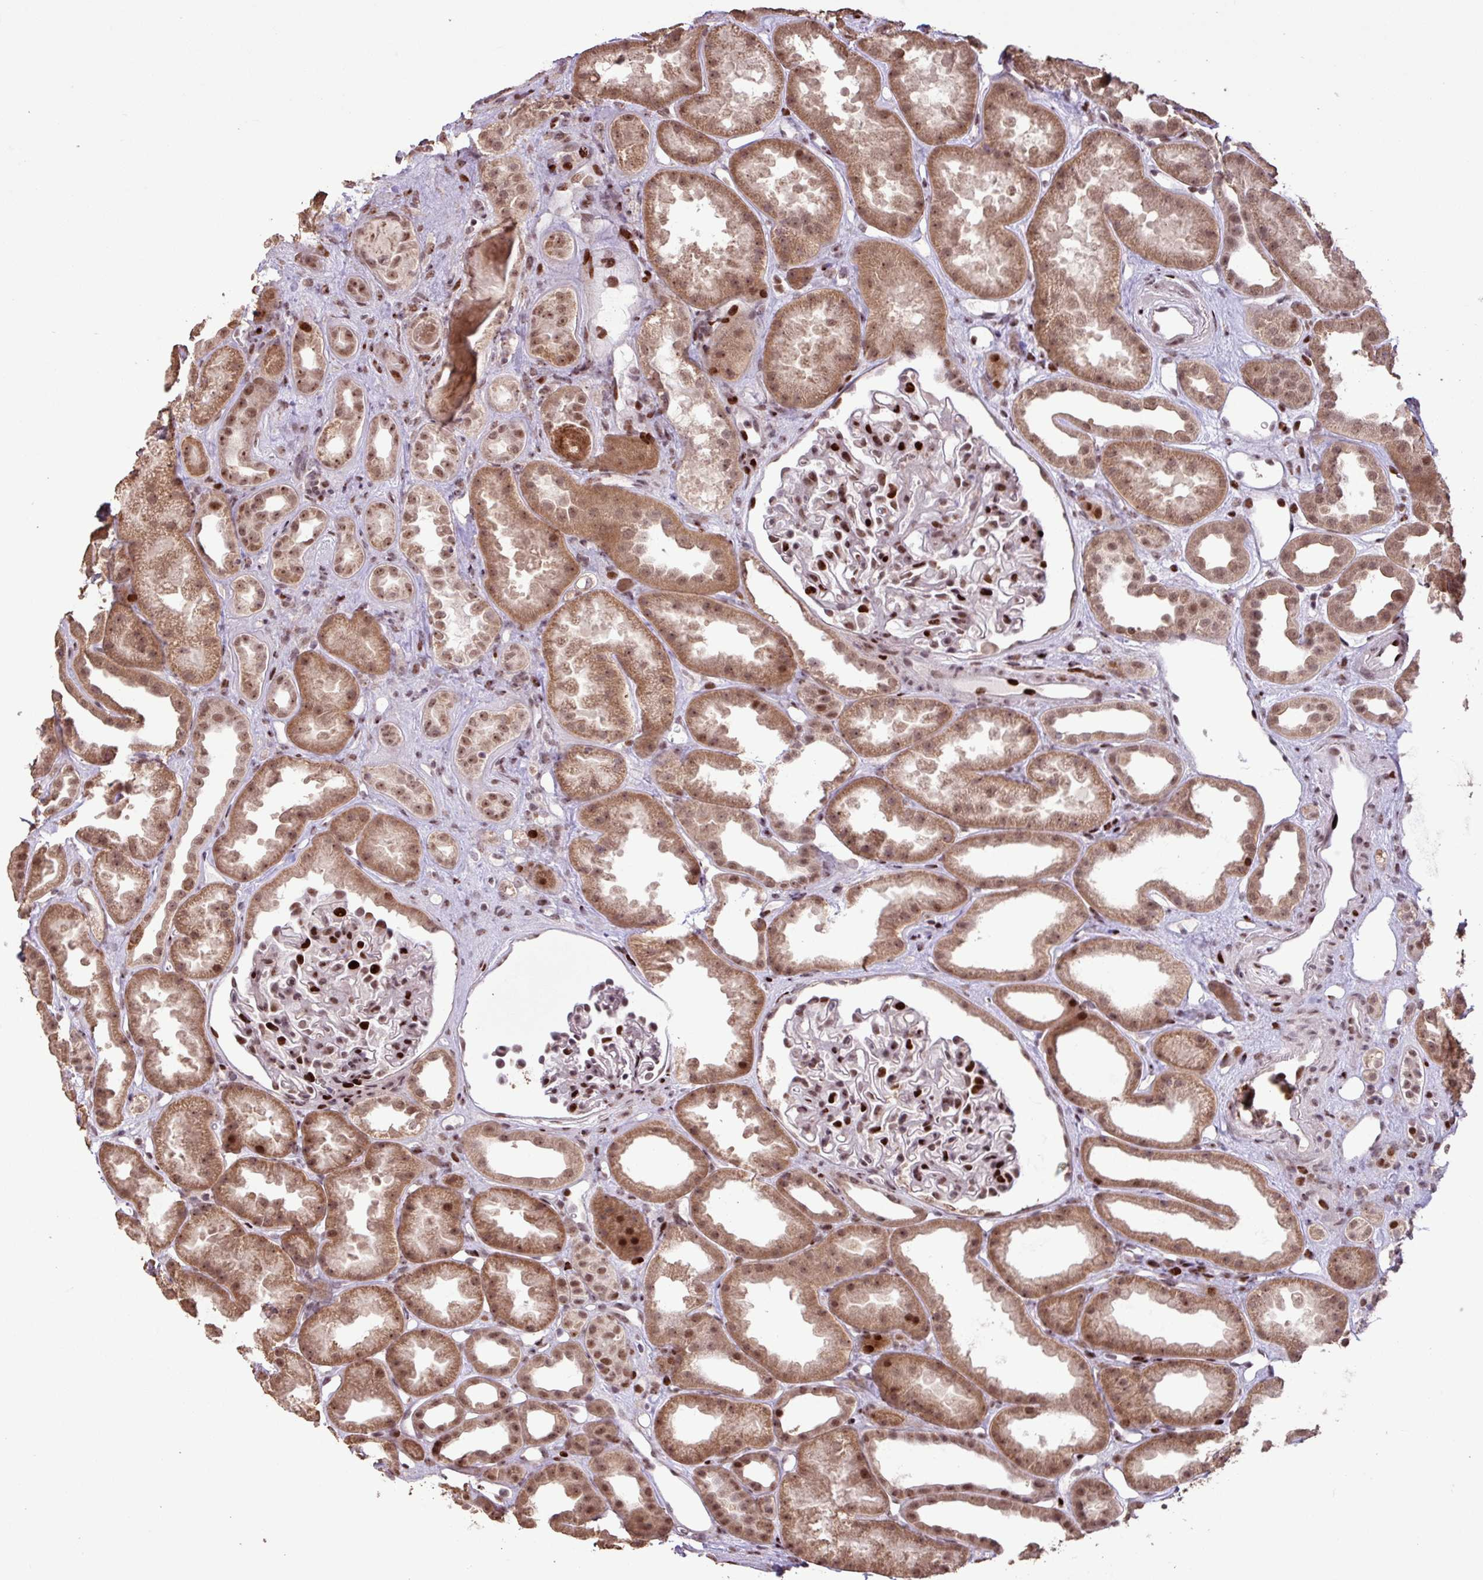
{"staining": {"intensity": "strong", "quantity": "25%-75%", "location": "nuclear"}, "tissue": "kidney", "cell_type": "Cells in glomeruli", "image_type": "normal", "snomed": [{"axis": "morphology", "description": "Normal tissue, NOS"}, {"axis": "topography", "description": "Kidney"}], "caption": "IHC micrograph of normal kidney: human kidney stained using immunohistochemistry shows high levels of strong protein expression localized specifically in the nuclear of cells in glomeruli, appearing as a nuclear brown color.", "gene": "ZNF709", "patient": {"sex": "male", "age": 61}}